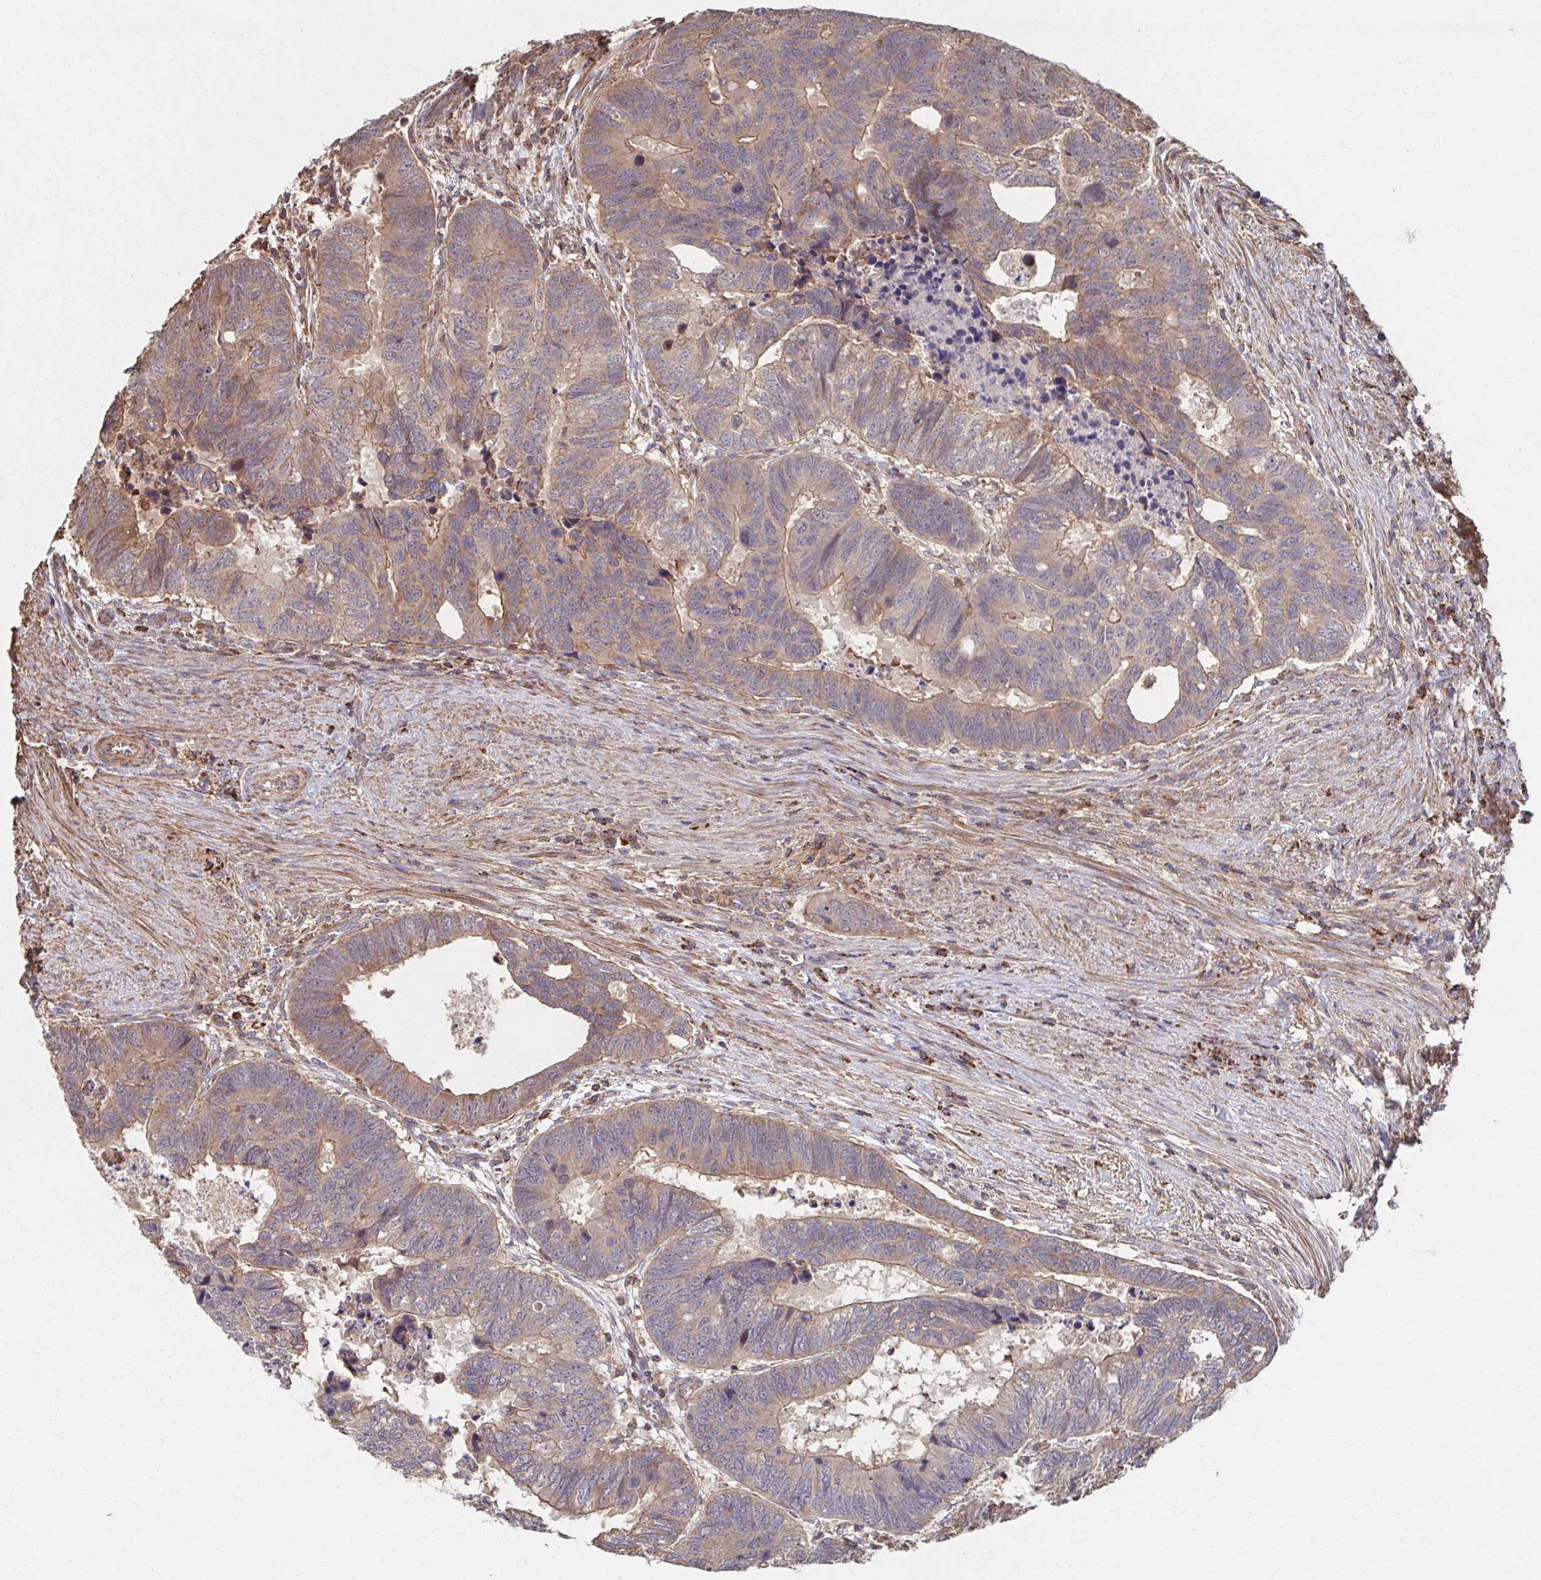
{"staining": {"intensity": "moderate", "quantity": ">75%", "location": "cytoplasmic/membranous"}, "tissue": "colorectal cancer", "cell_type": "Tumor cells", "image_type": "cancer", "snomed": [{"axis": "morphology", "description": "Adenocarcinoma, NOS"}, {"axis": "topography", "description": "Colon"}], "caption": "Protein positivity by immunohistochemistry (IHC) reveals moderate cytoplasmic/membranous expression in about >75% of tumor cells in colorectal adenocarcinoma.", "gene": "KLHL34", "patient": {"sex": "male", "age": 62}}